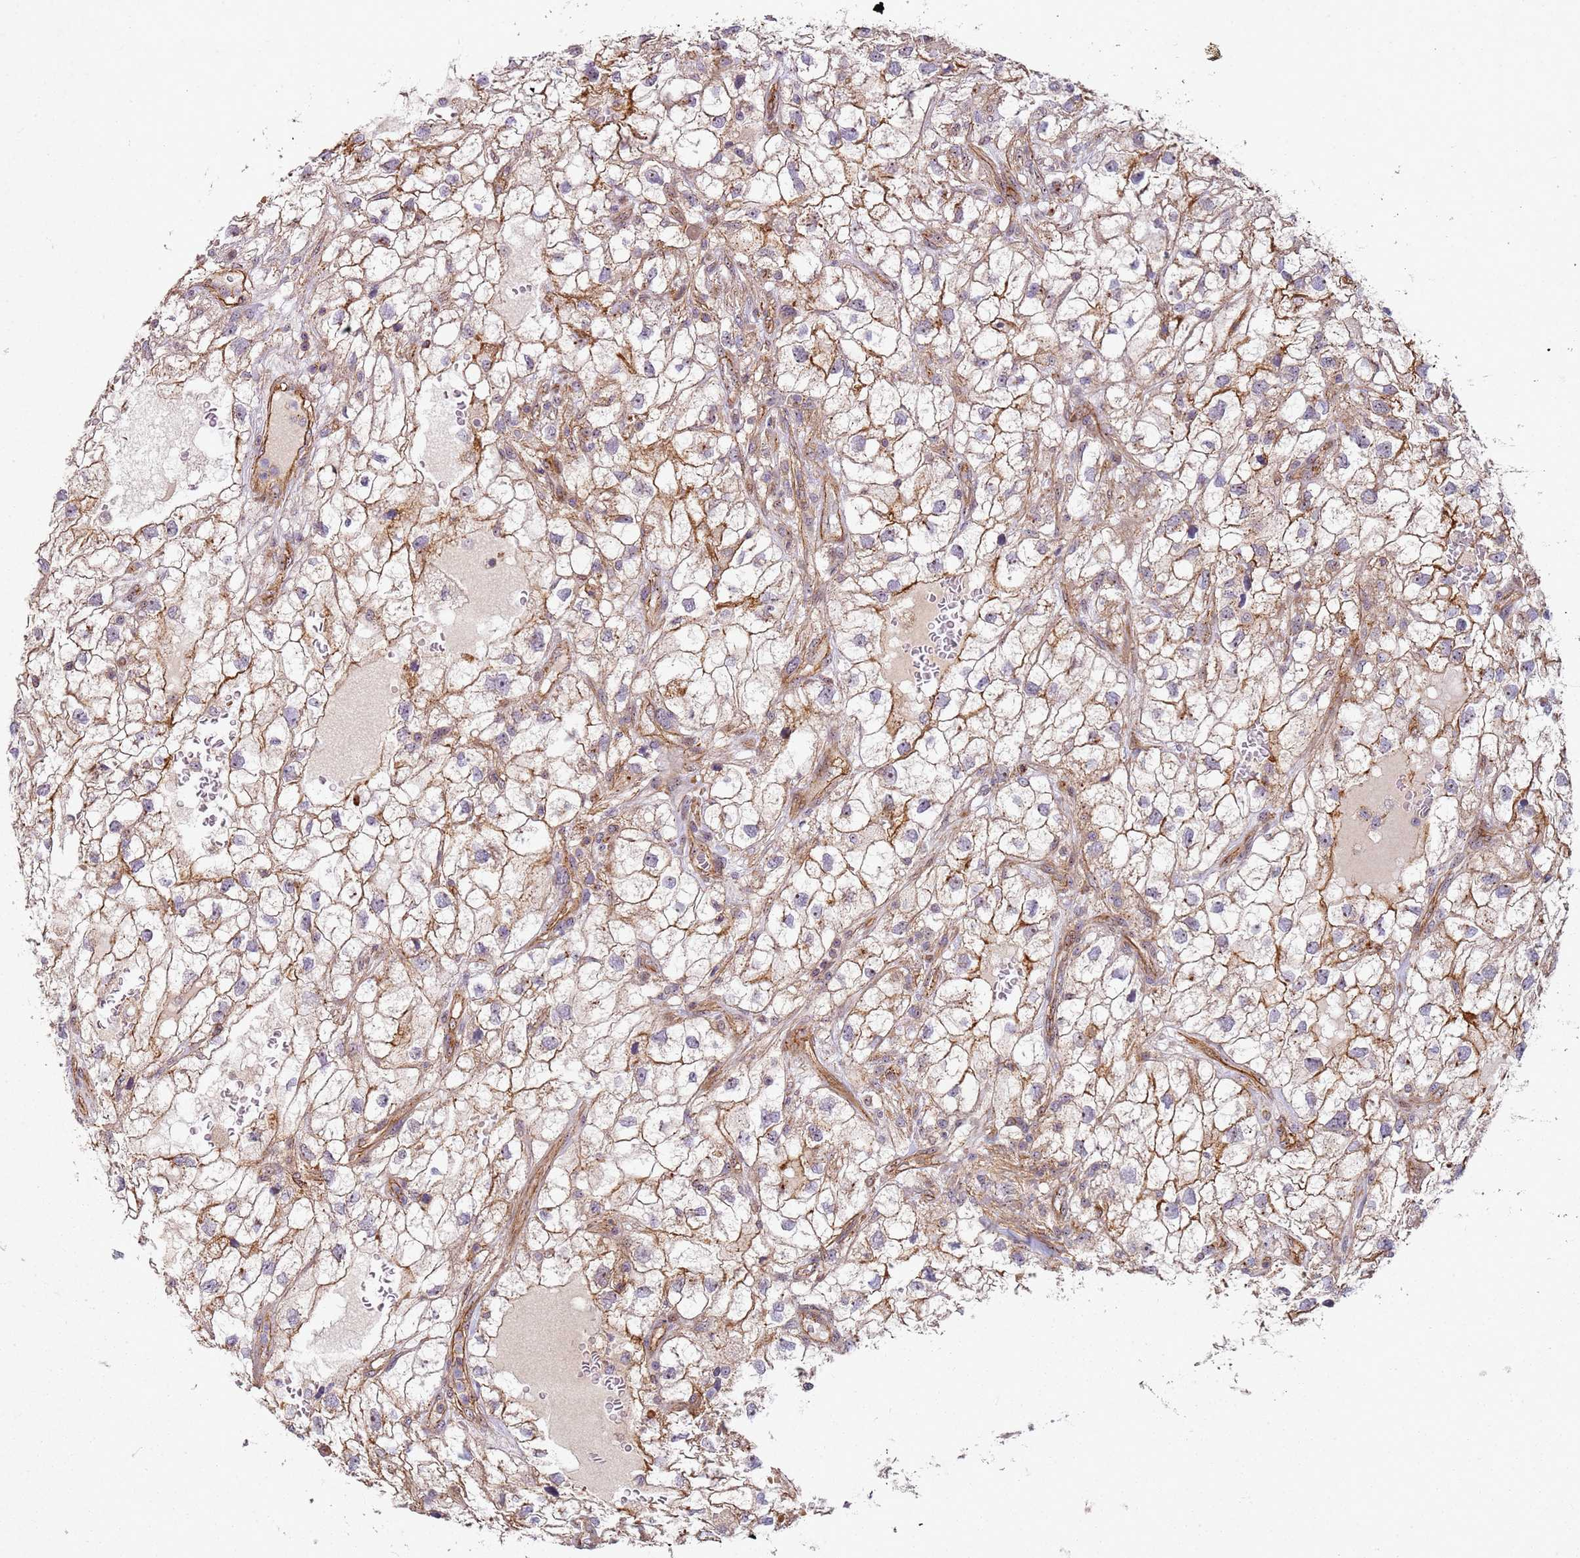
{"staining": {"intensity": "moderate", "quantity": ">75%", "location": "cytoplasmic/membranous"}, "tissue": "renal cancer", "cell_type": "Tumor cells", "image_type": "cancer", "snomed": [{"axis": "morphology", "description": "Adenocarcinoma, NOS"}, {"axis": "topography", "description": "Kidney"}], "caption": "An immunohistochemistry (IHC) histopathology image of neoplastic tissue is shown. Protein staining in brown labels moderate cytoplasmic/membranous positivity in renal adenocarcinoma within tumor cells.", "gene": "C2CD4B", "patient": {"sex": "male", "age": 59}}